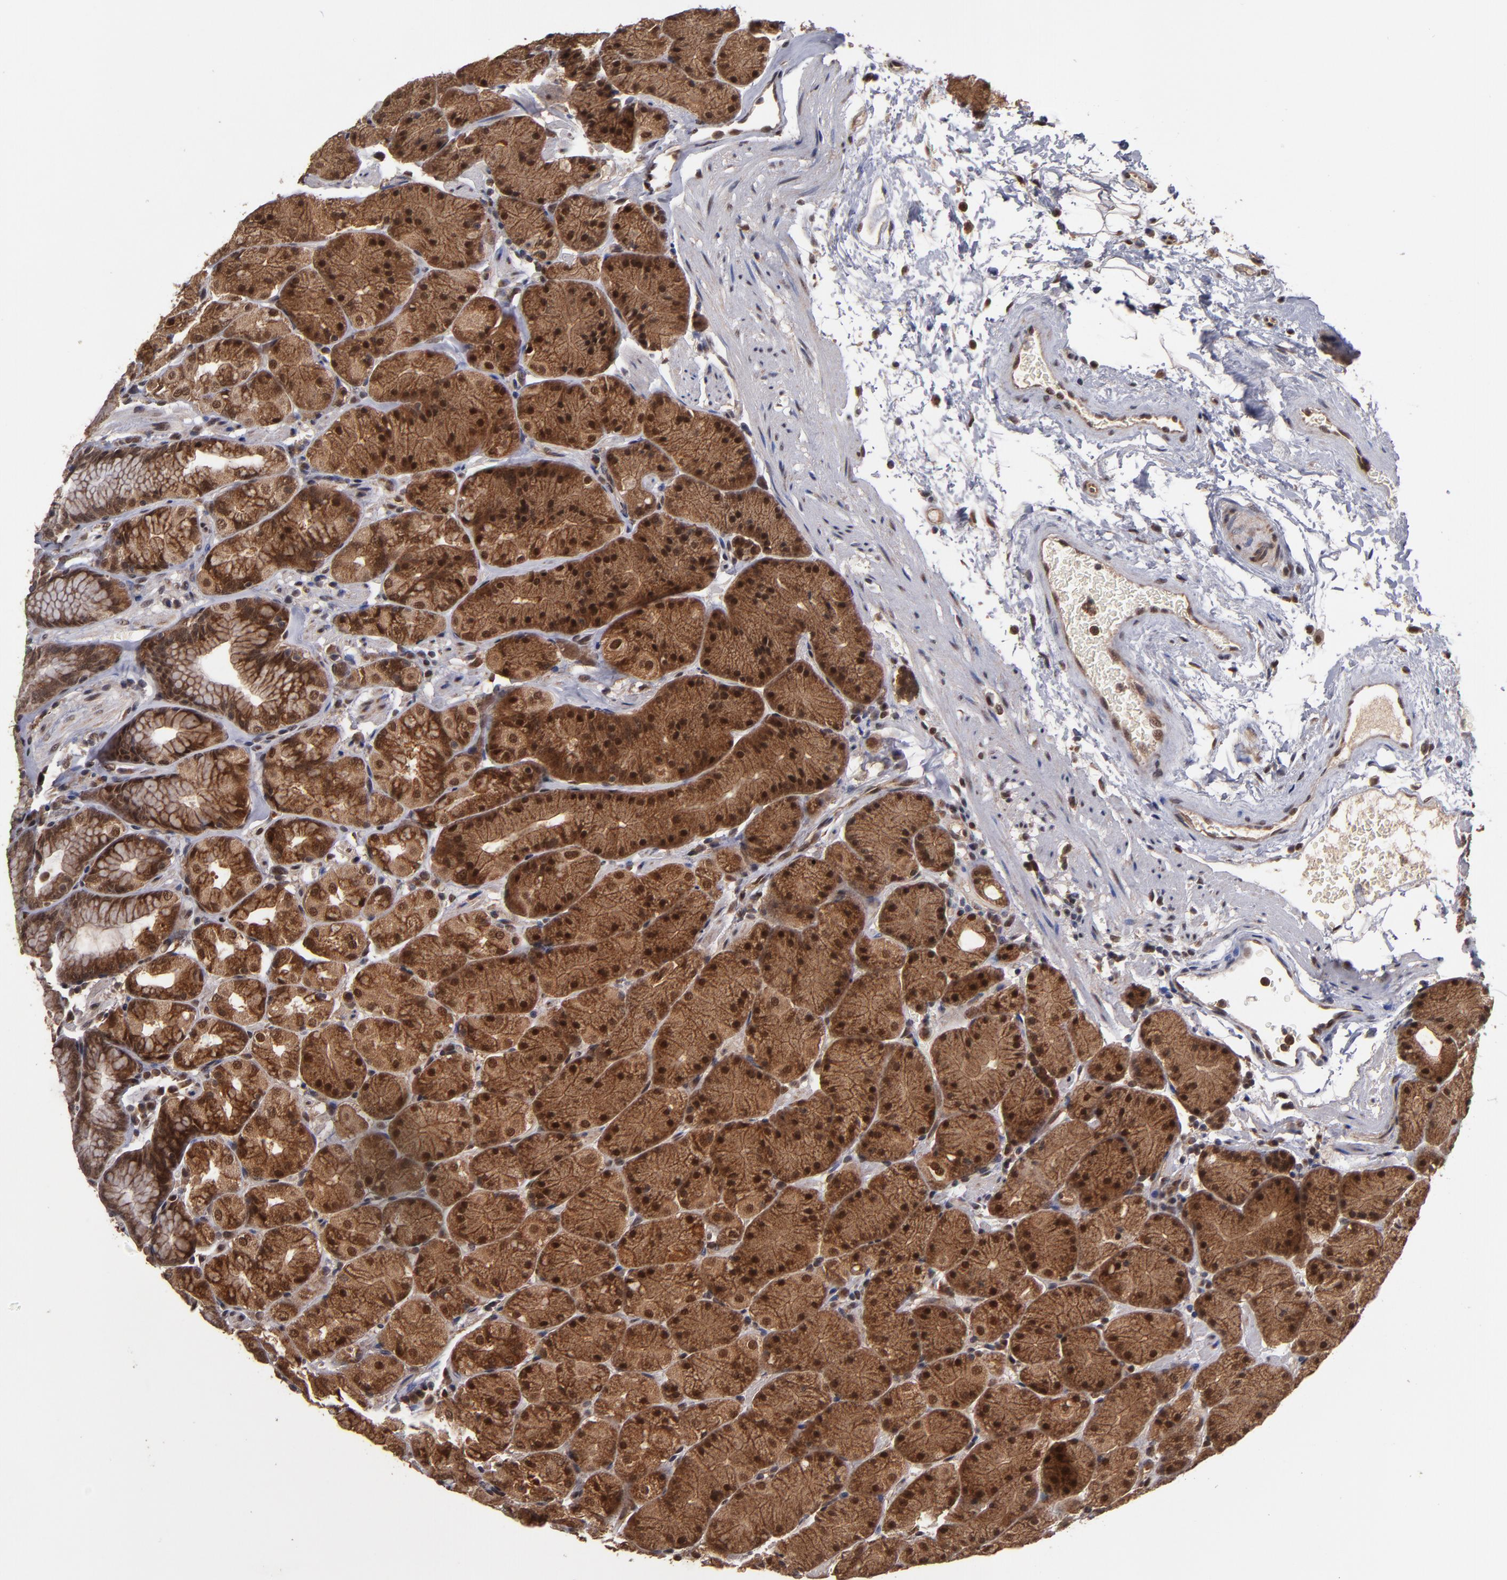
{"staining": {"intensity": "strong", "quantity": ">75%", "location": "cytoplasmic/membranous"}, "tissue": "stomach", "cell_type": "Glandular cells", "image_type": "normal", "snomed": [{"axis": "morphology", "description": "Normal tissue, NOS"}, {"axis": "topography", "description": "Stomach, upper"}, {"axis": "topography", "description": "Stomach"}], "caption": "Human stomach stained for a protein (brown) demonstrates strong cytoplasmic/membranous positive expression in approximately >75% of glandular cells.", "gene": "CUL5", "patient": {"sex": "male", "age": 76}}